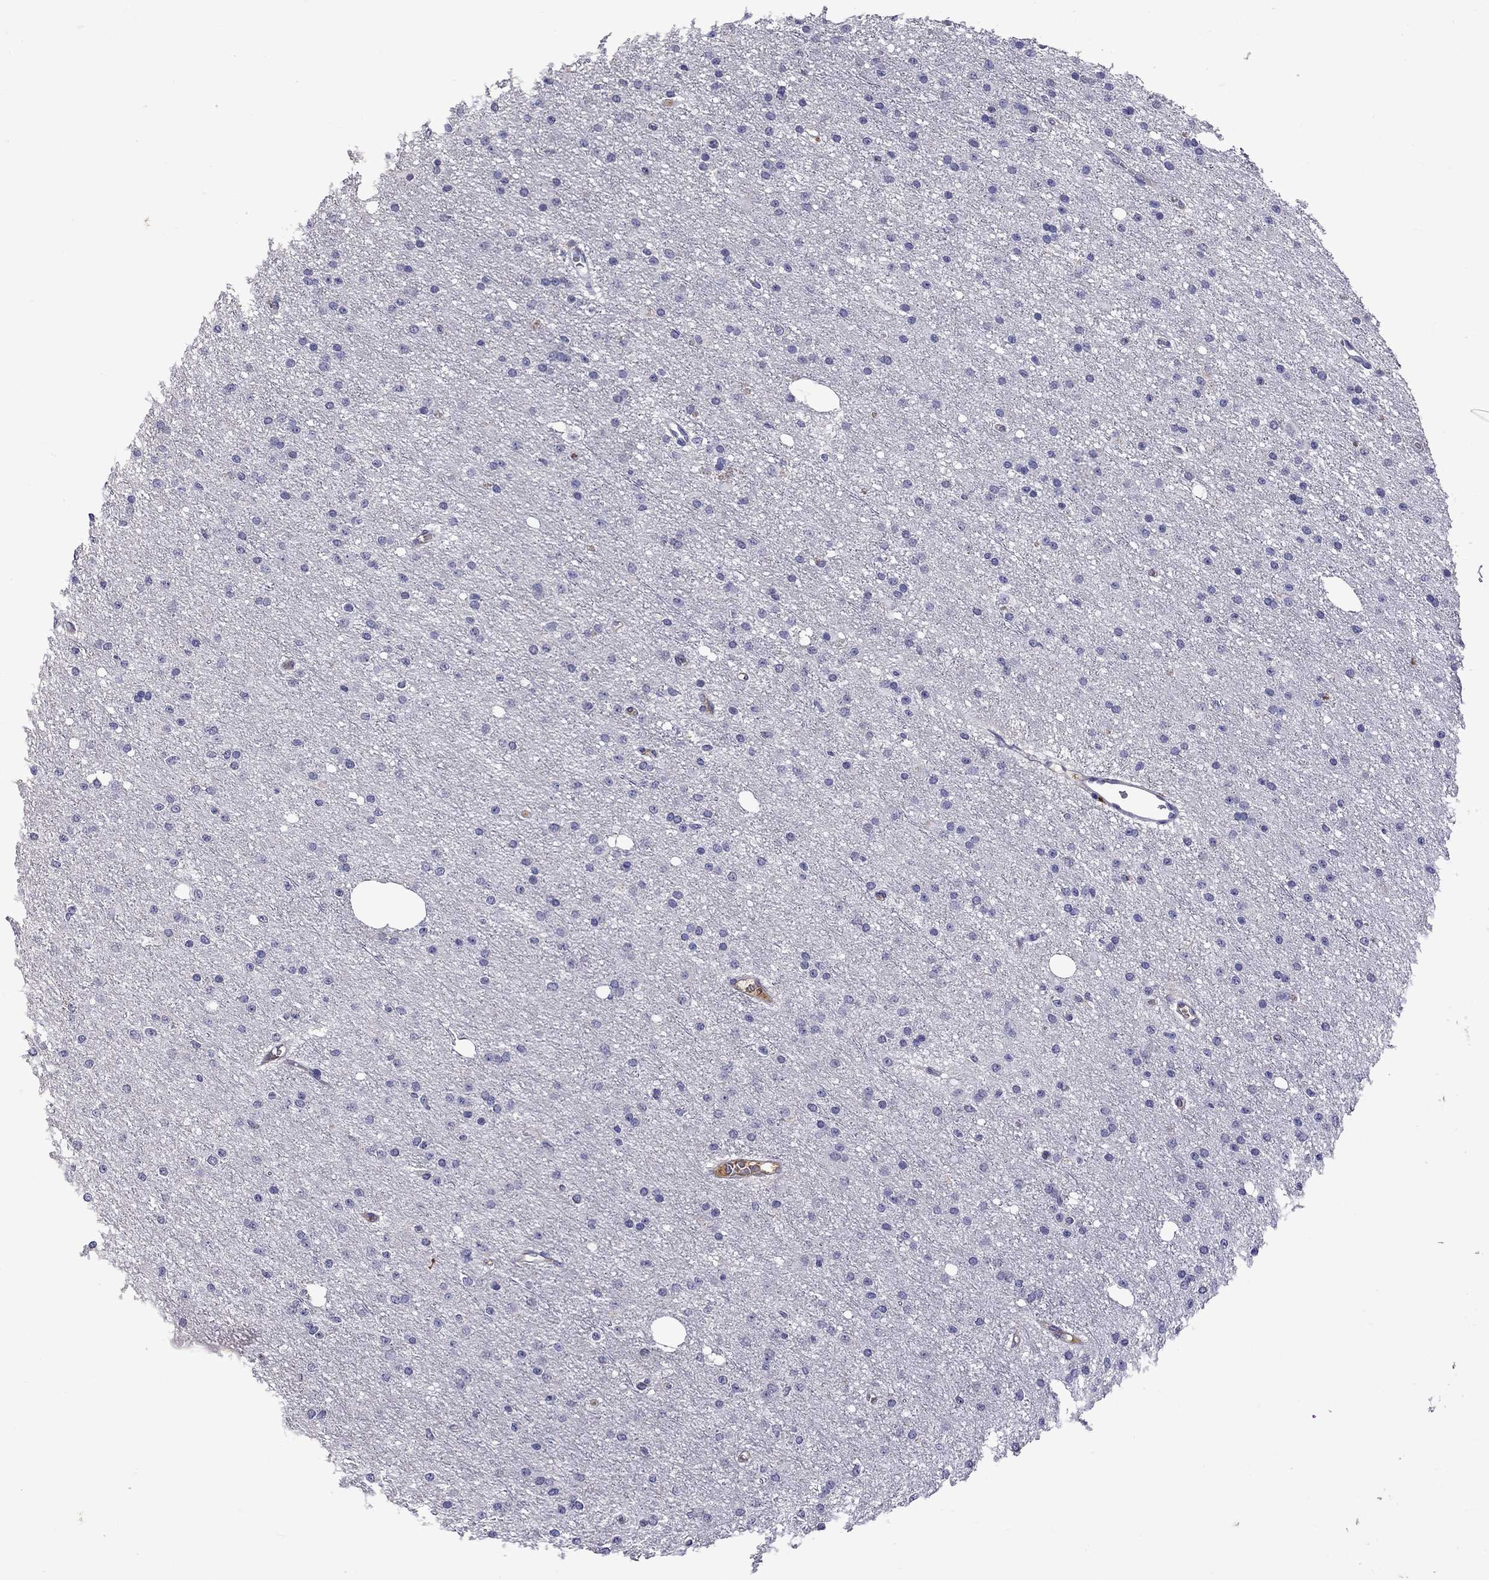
{"staining": {"intensity": "negative", "quantity": "none", "location": "none"}, "tissue": "glioma", "cell_type": "Tumor cells", "image_type": "cancer", "snomed": [{"axis": "morphology", "description": "Glioma, malignant, Low grade"}, {"axis": "topography", "description": "Brain"}], "caption": "Glioma stained for a protein using IHC exhibits no positivity tumor cells.", "gene": "SERPINA3", "patient": {"sex": "male", "age": 27}}